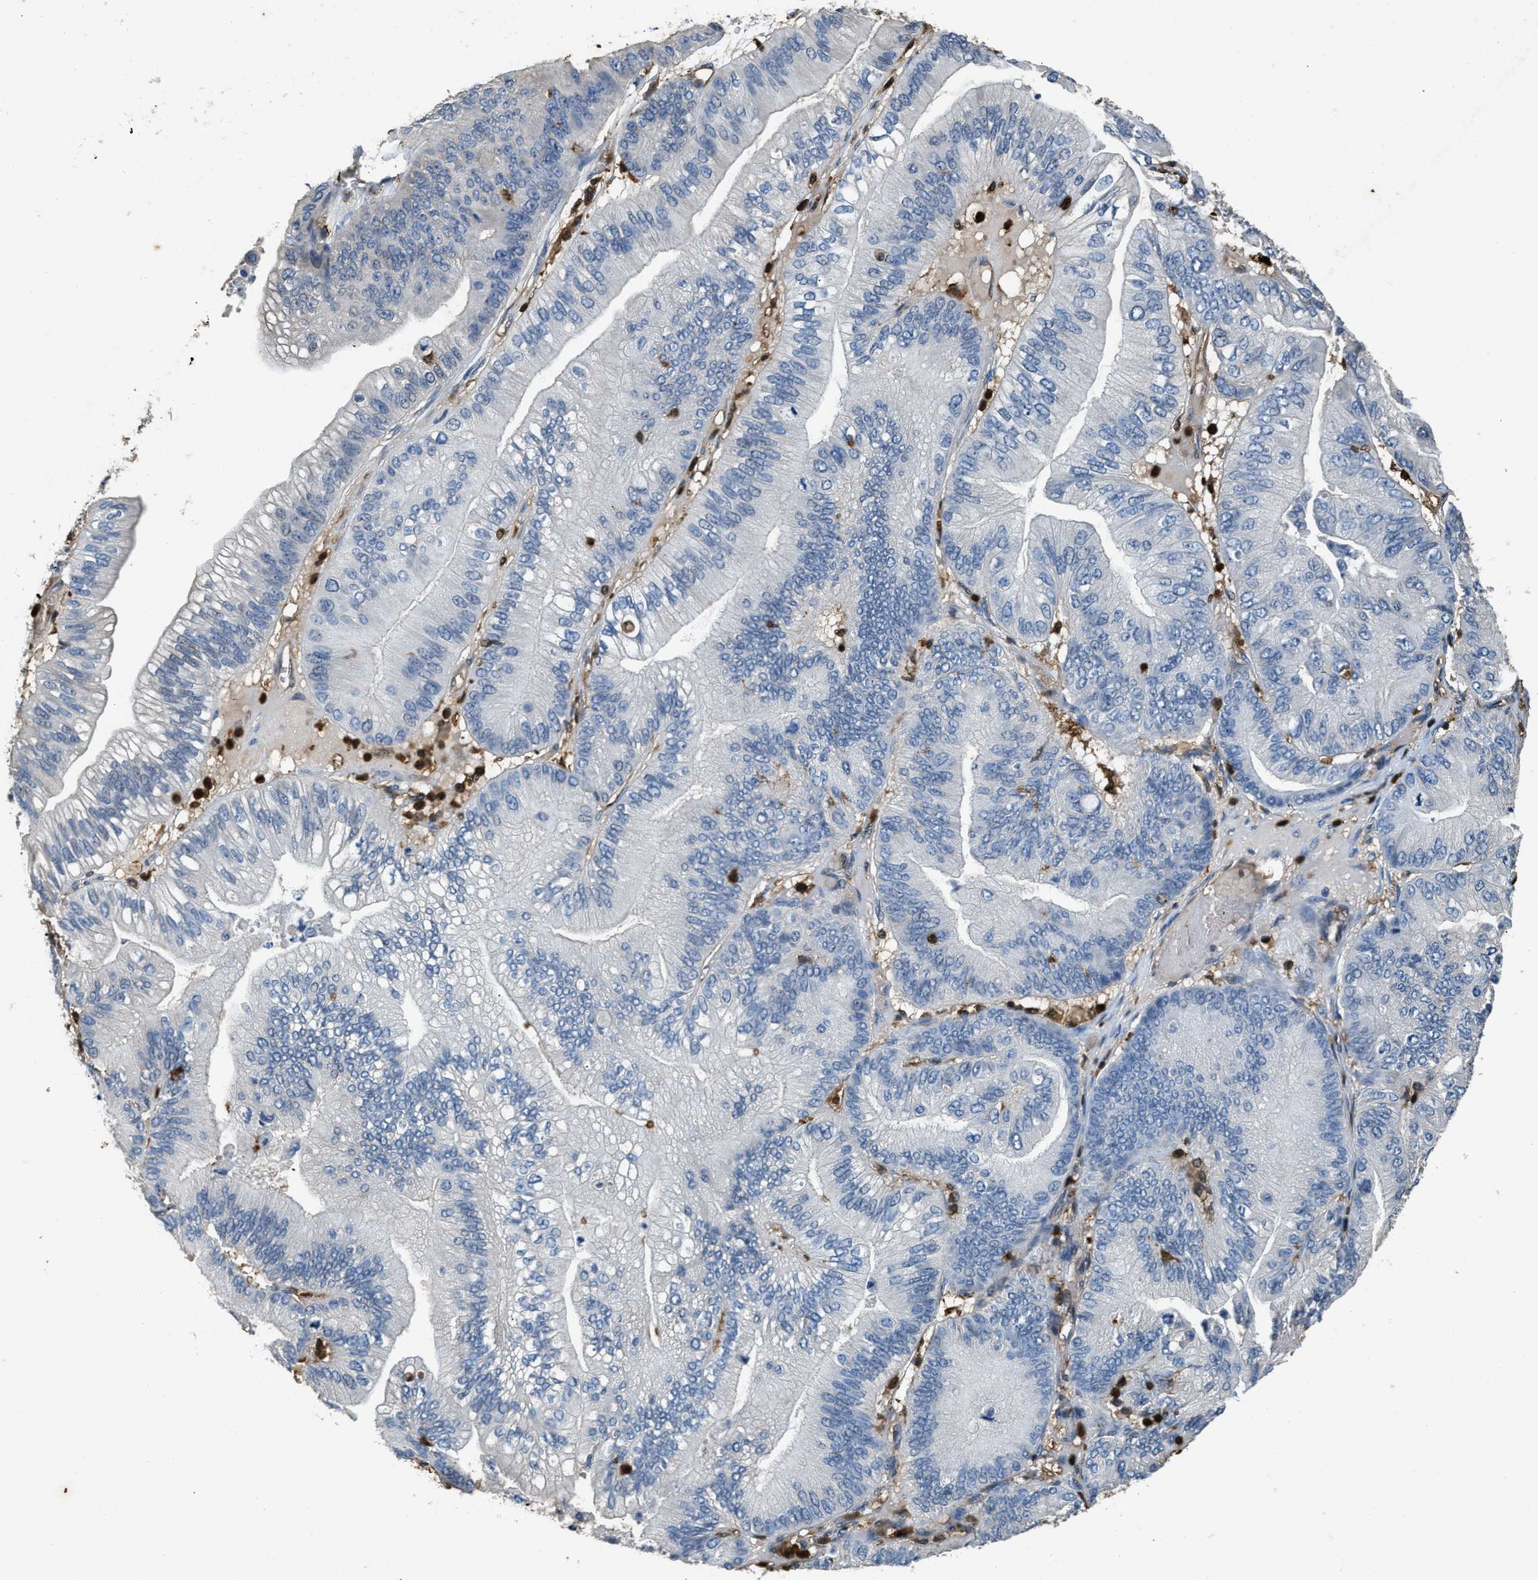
{"staining": {"intensity": "negative", "quantity": "none", "location": "none"}, "tissue": "ovarian cancer", "cell_type": "Tumor cells", "image_type": "cancer", "snomed": [{"axis": "morphology", "description": "Cystadenocarcinoma, mucinous, NOS"}, {"axis": "topography", "description": "Ovary"}], "caption": "The histopathology image displays no staining of tumor cells in ovarian cancer.", "gene": "ARHGDIB", "patient": {"sex": "female", "age": 61}}